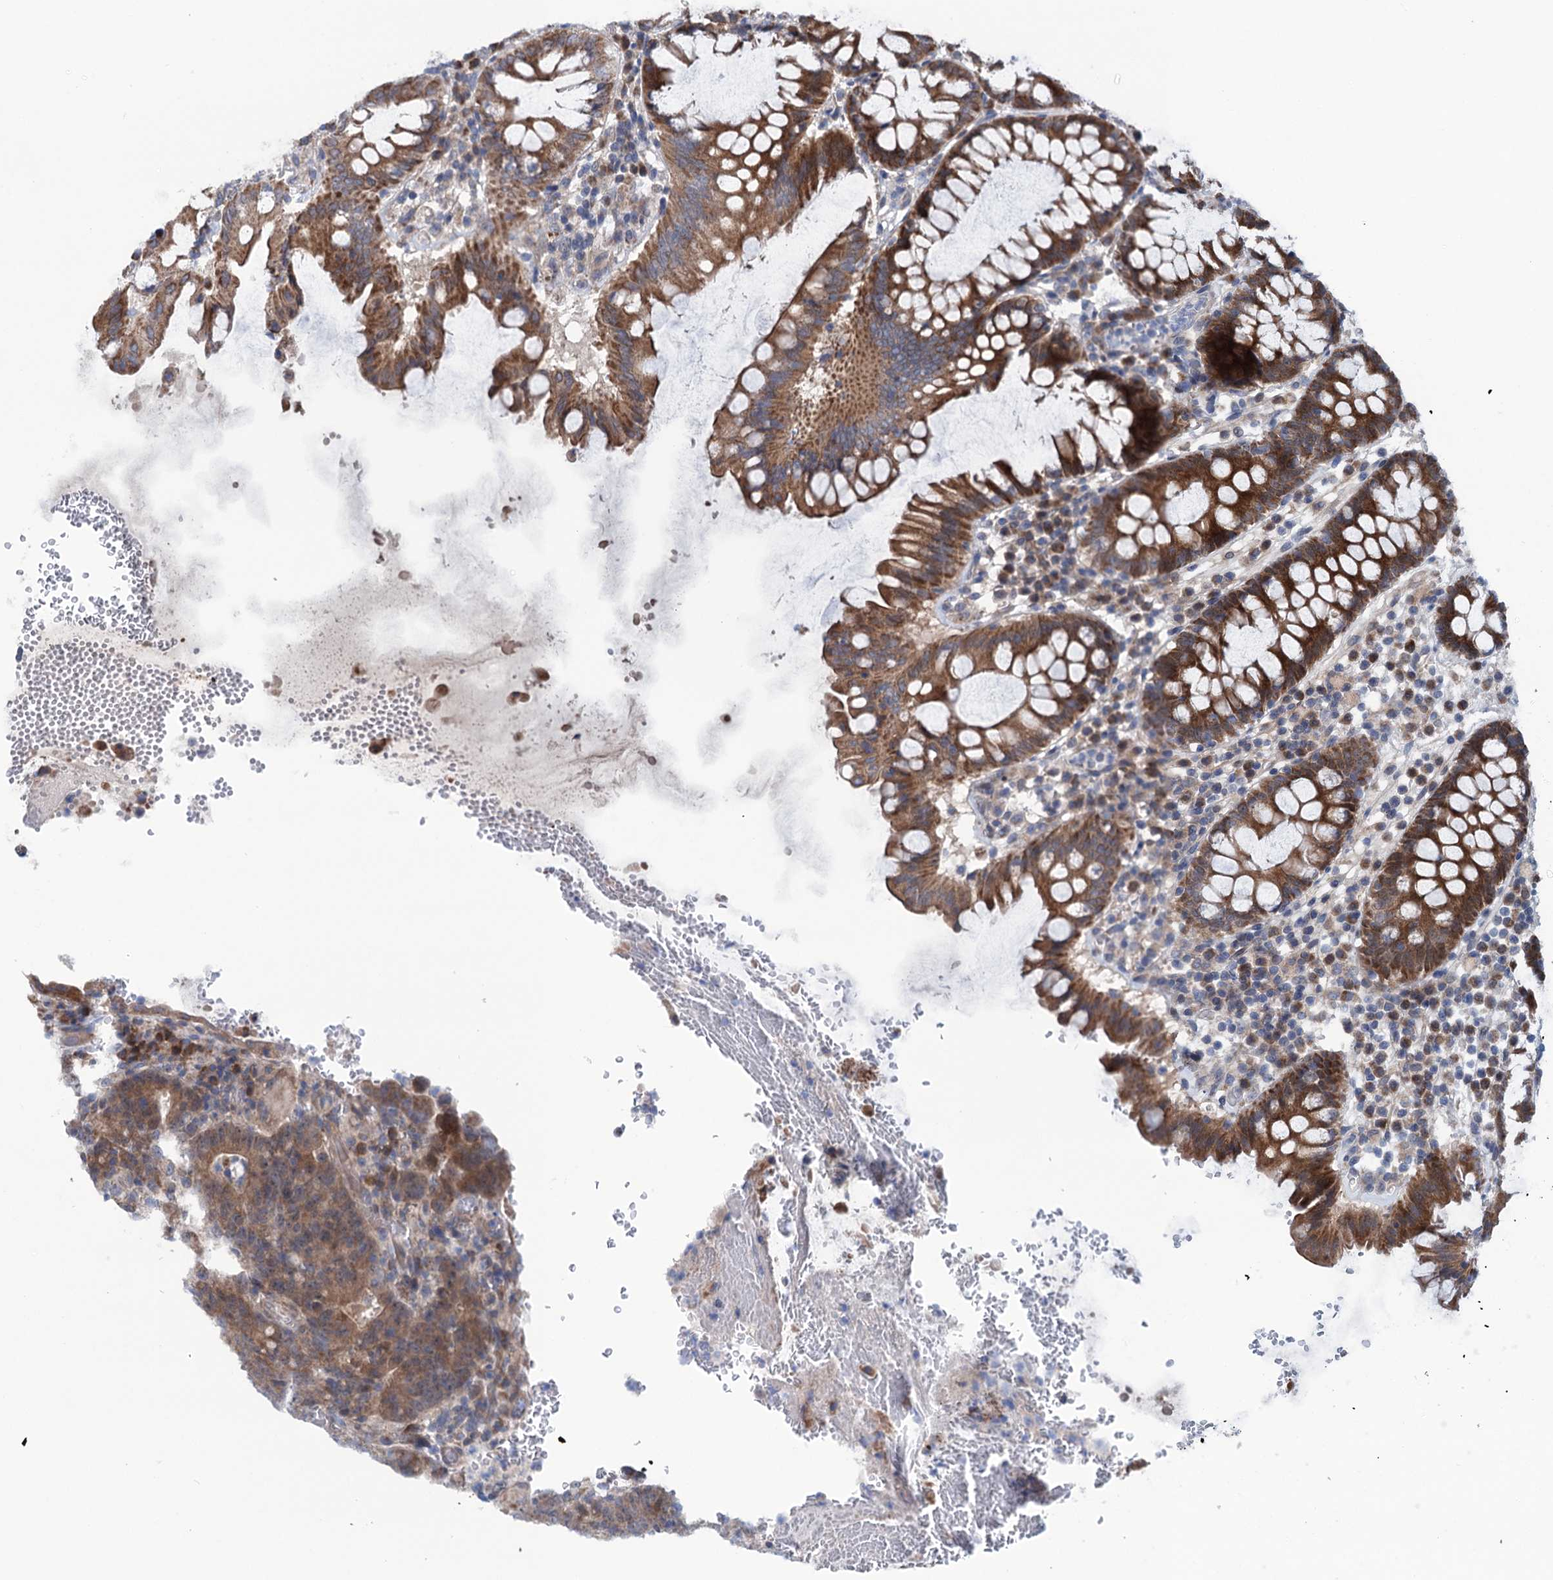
{"staining": {"intensity": "moderate", "quantity": ">75%", "location": "cytoplasmic/membranous"}, "tissue": "colorectal cancer", "cell_type": "Tumor cells", "image_type": "cancer", "snomed": [{"axis": "morphology", "description": "Normal tissue, NOS"}, {"axis": "morphology", "description": "Adenocarcinoma, NOS"}, {"axis": "topography", "description": "Colon"}], "caption": "Immunohistochemical staining of adenocarcinoma (colorectal) reveals medium levels of moderate cytoplasmic/membranous protein expression in about >75% of tumor cells.", "gene": "EYA4", "patient": {"sex": "female", "age": 75}}